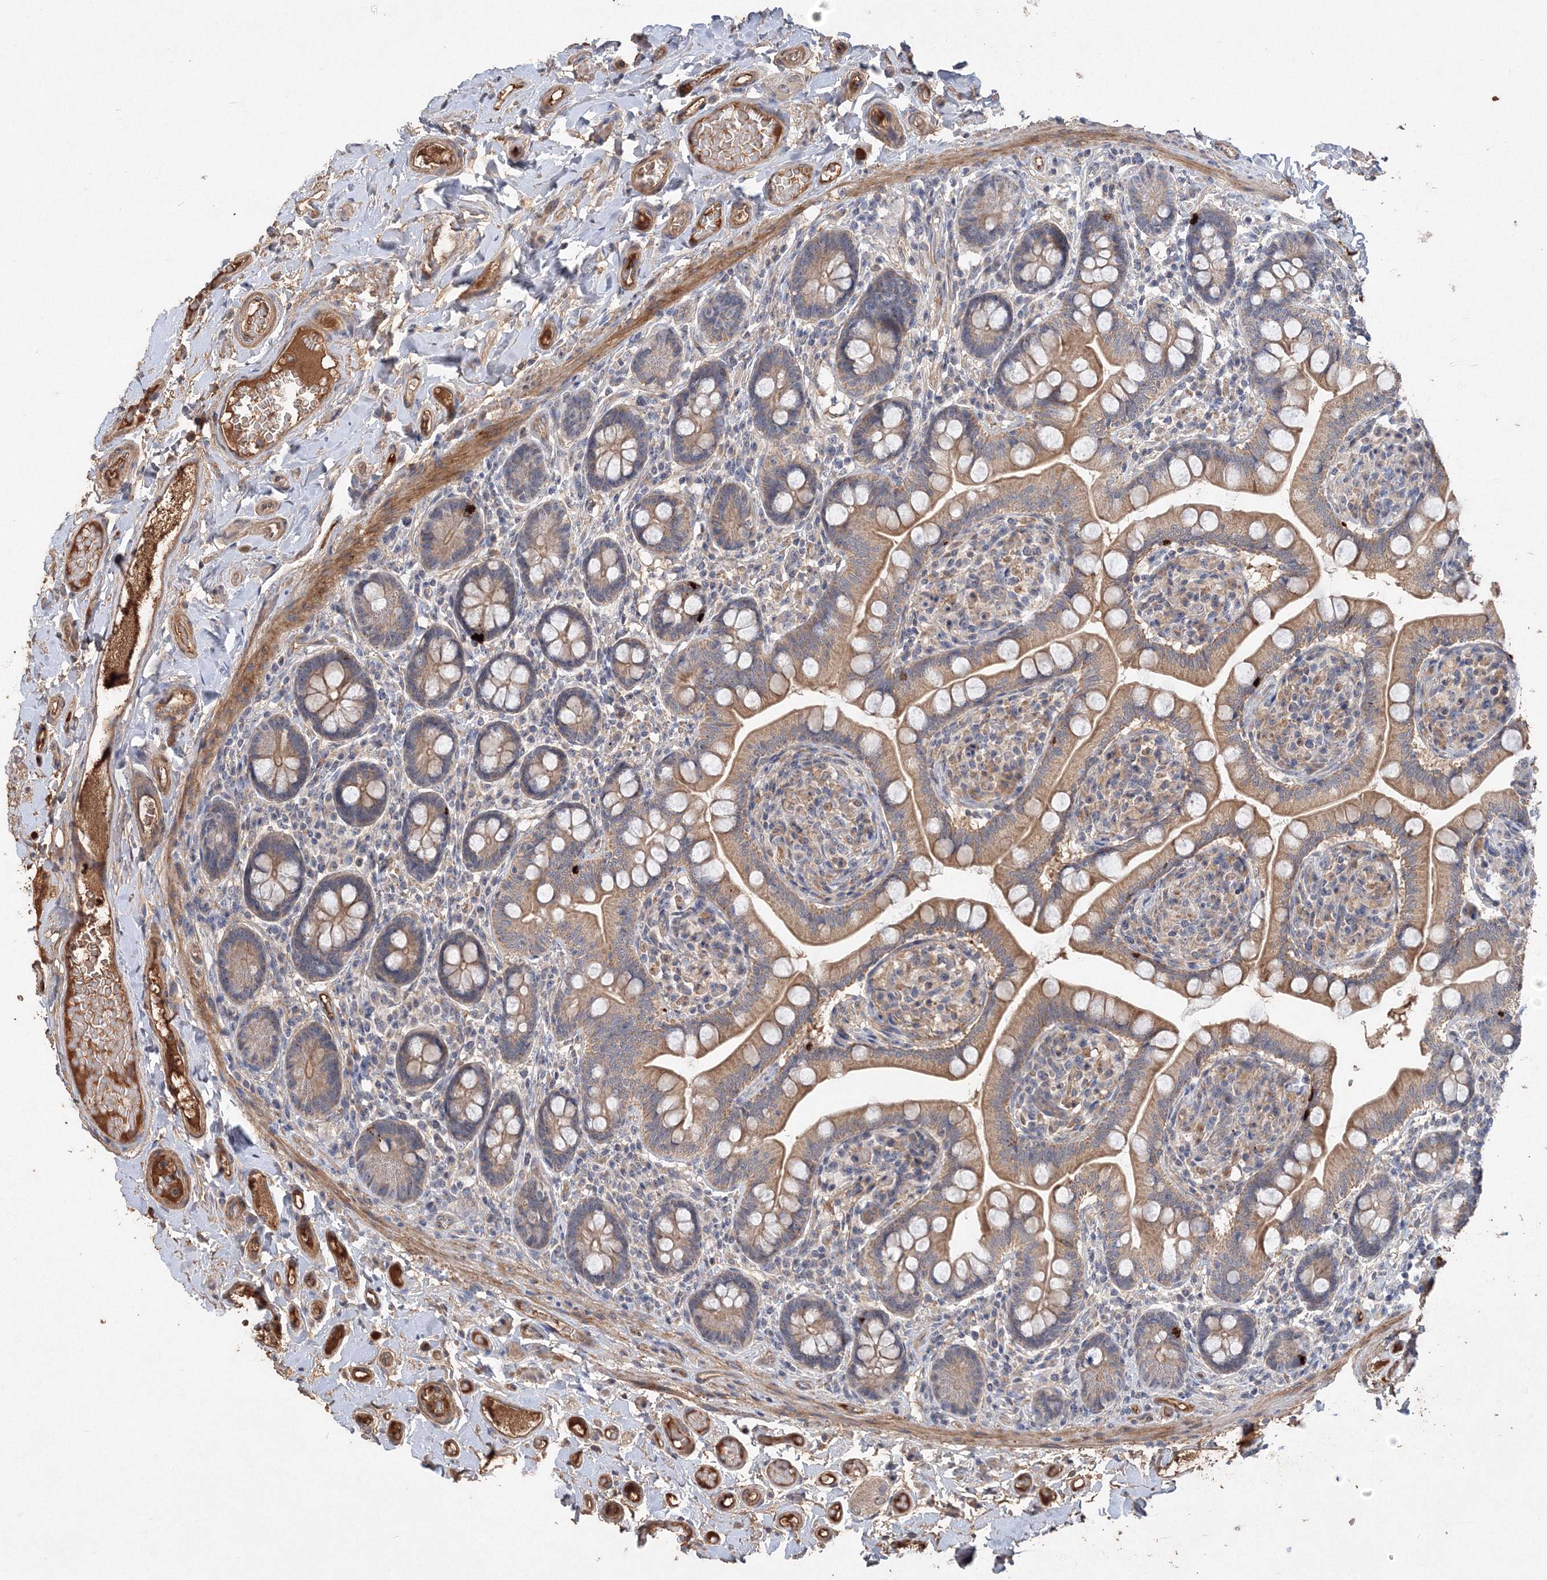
{"staining": {"intensity": "moderate", "quantity": ">75%", "location": "cytoplasmic/membranous"}, "tissue": "small intestine", "cell_type": "Glandular cells", "image_type": "normal", "snomed": [{"axis": "morphology", "description": "Normal tissue, NOS"}, {"axis": "topography", "description": "Small intestine"}], "caption": "Immunohistochemistry micrograph of unremarkable small intestine: human small intestine stained using immunohistochemistry exhibits medium levels of moderate protein expression localized specifically in the cytoplasmic/membranous of glandular cells, appearing as a cytoplasmic/membranous brown color.", "gene": "GRINA", "patient": {"sex": "female", "age": 64}}